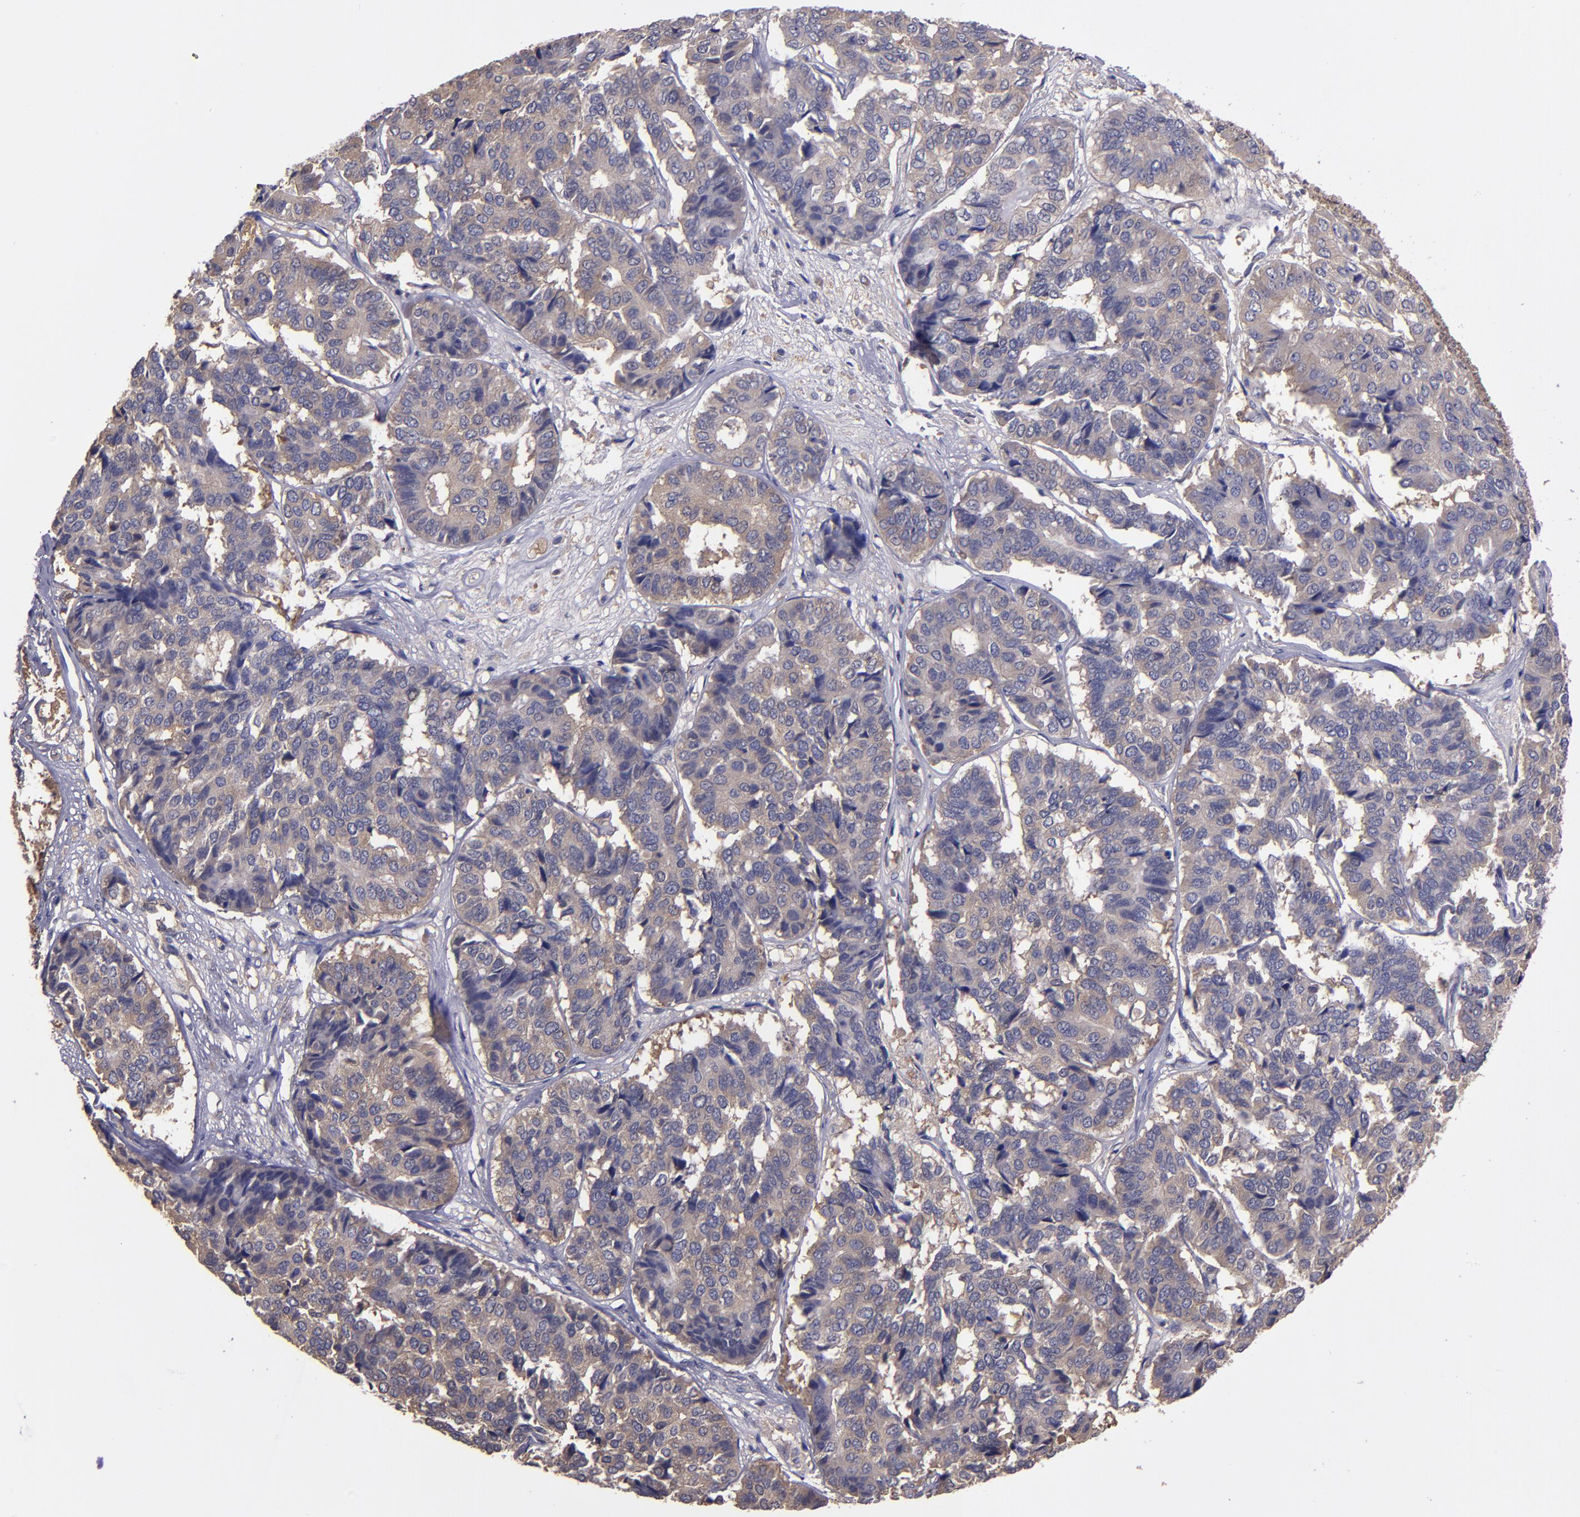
{"staining": {"intensity": "moderate", "quantity": "25%-75%", "location": "cytoplasmic/membranous"}, "tissue": "pancreatic cancer", "cell_type": "Tumor cells", "image_type": "cancer", "snomed": [{"axis": "morphology", "description": "Adenocarcinoma, NOS"}, {"axis": "topography", "description": "Pancreas"}], "caption": "Immunohistochemistry image of neoplastic tissue: human adenocarcinoma (pancreatic) stained using immunohistochemistry reveals medium levels of moderate protein expression localized specifically in the cytoplasmic/membranous of tumor cells, appearing as a cytoplasmic/membranous brown color.", "gene": "CARS1", "patient": {"sex": "male", "age": 50}}